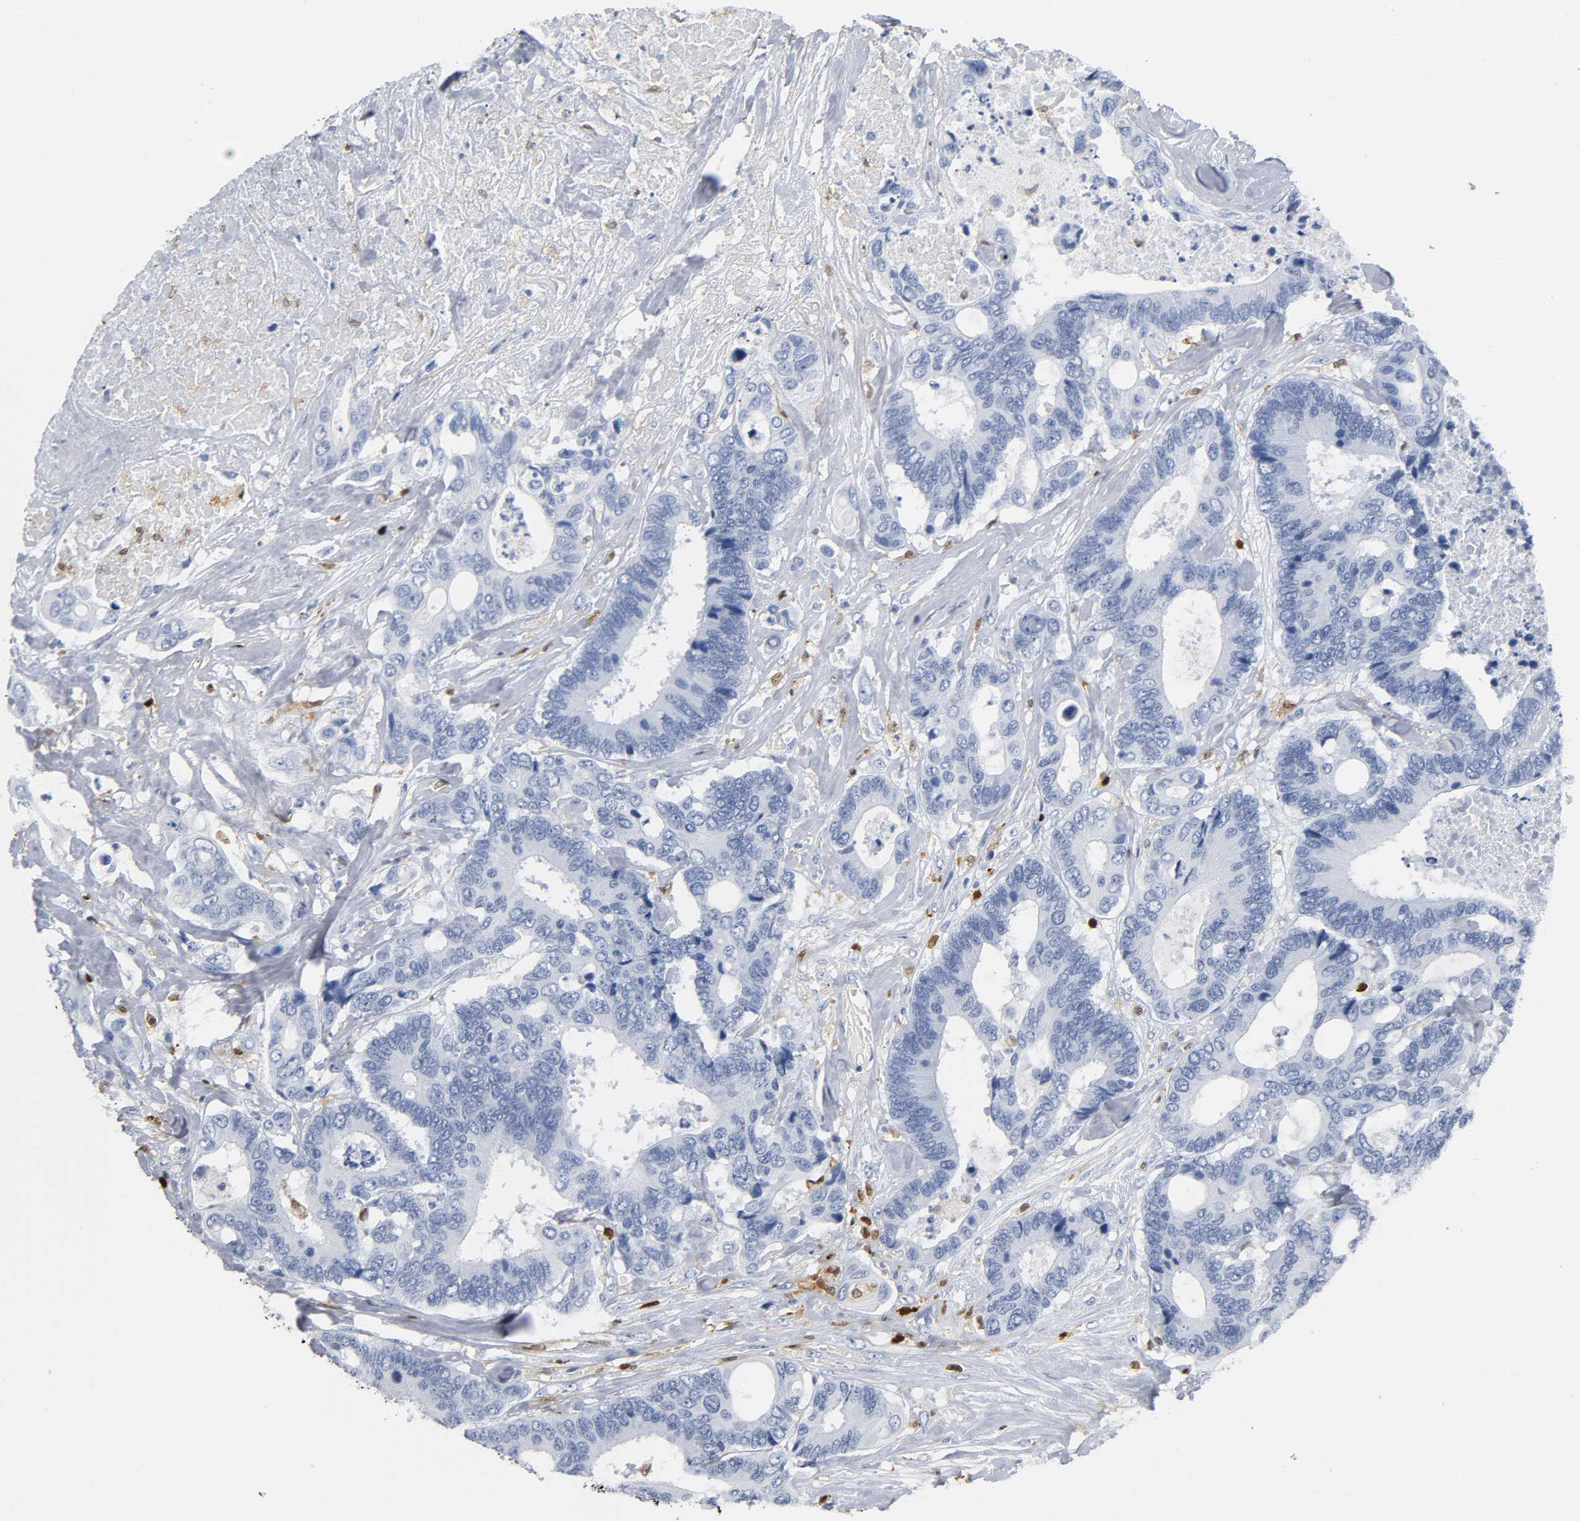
{"staining": {"intensity": "negative", "quantity": "none", "location": "none"}, "tissue": "colorectal cancer", "cell_type": "Tumor cells", "image_type": "cancer", "snomed": [{"axis": "morphology", "description": "Adenocarcinoma, NOS"}, {"axis": "topography", "description": "Rectum"}], "caption": "IHC histopathology image of neoplastic tissue: colorectal cancer (adenocarcinoma) stained with DAB (3,3'-diaminobenzidine) reveals no significant protein staining in tumor cells.", "gene": "DOK2", "patient": {"sex": "male", "age": 55}}